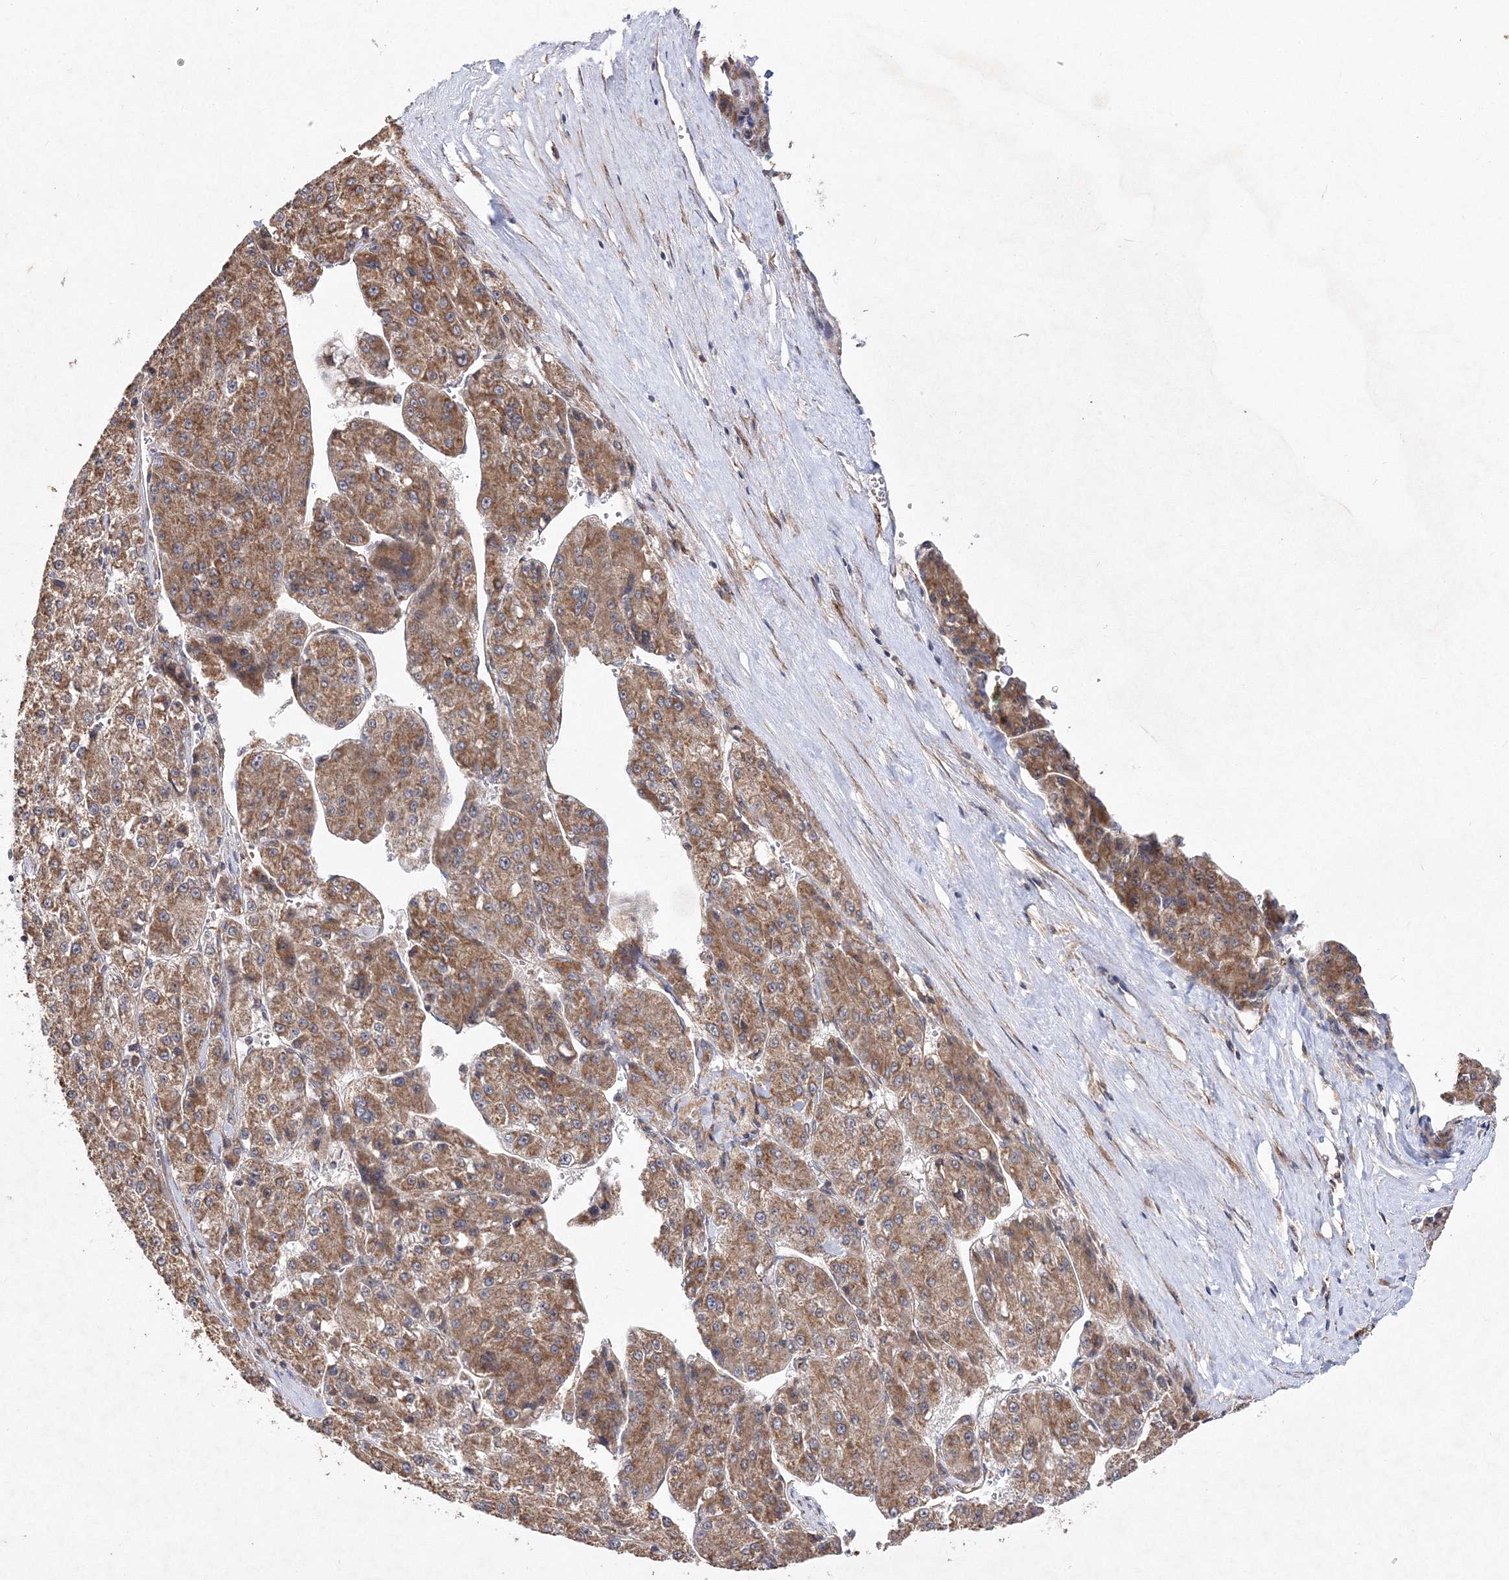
{"staining": {"intensity": "moderate", "quantity": ">75%", "location": "cytoplasmic/membranous"}, "tissue": "liver cancer", "cell_type": "Tumor cells", "image_type": "cancer", "snomed": [{"axis": "morphology", "description": "Carcinoma, Hepatocellular, NOS"}, {"axis": "topography", "description": "Liver"}], "caption": "Hepatocellular carcinoma (liver) was stained to show a protein in brown. There is medium levels of moderate cytoplasmic/membranous expression in approximately >75% of tumor cells.", "gene": "DNAJC13", "patient": {"sex": "female", "age": 73}}